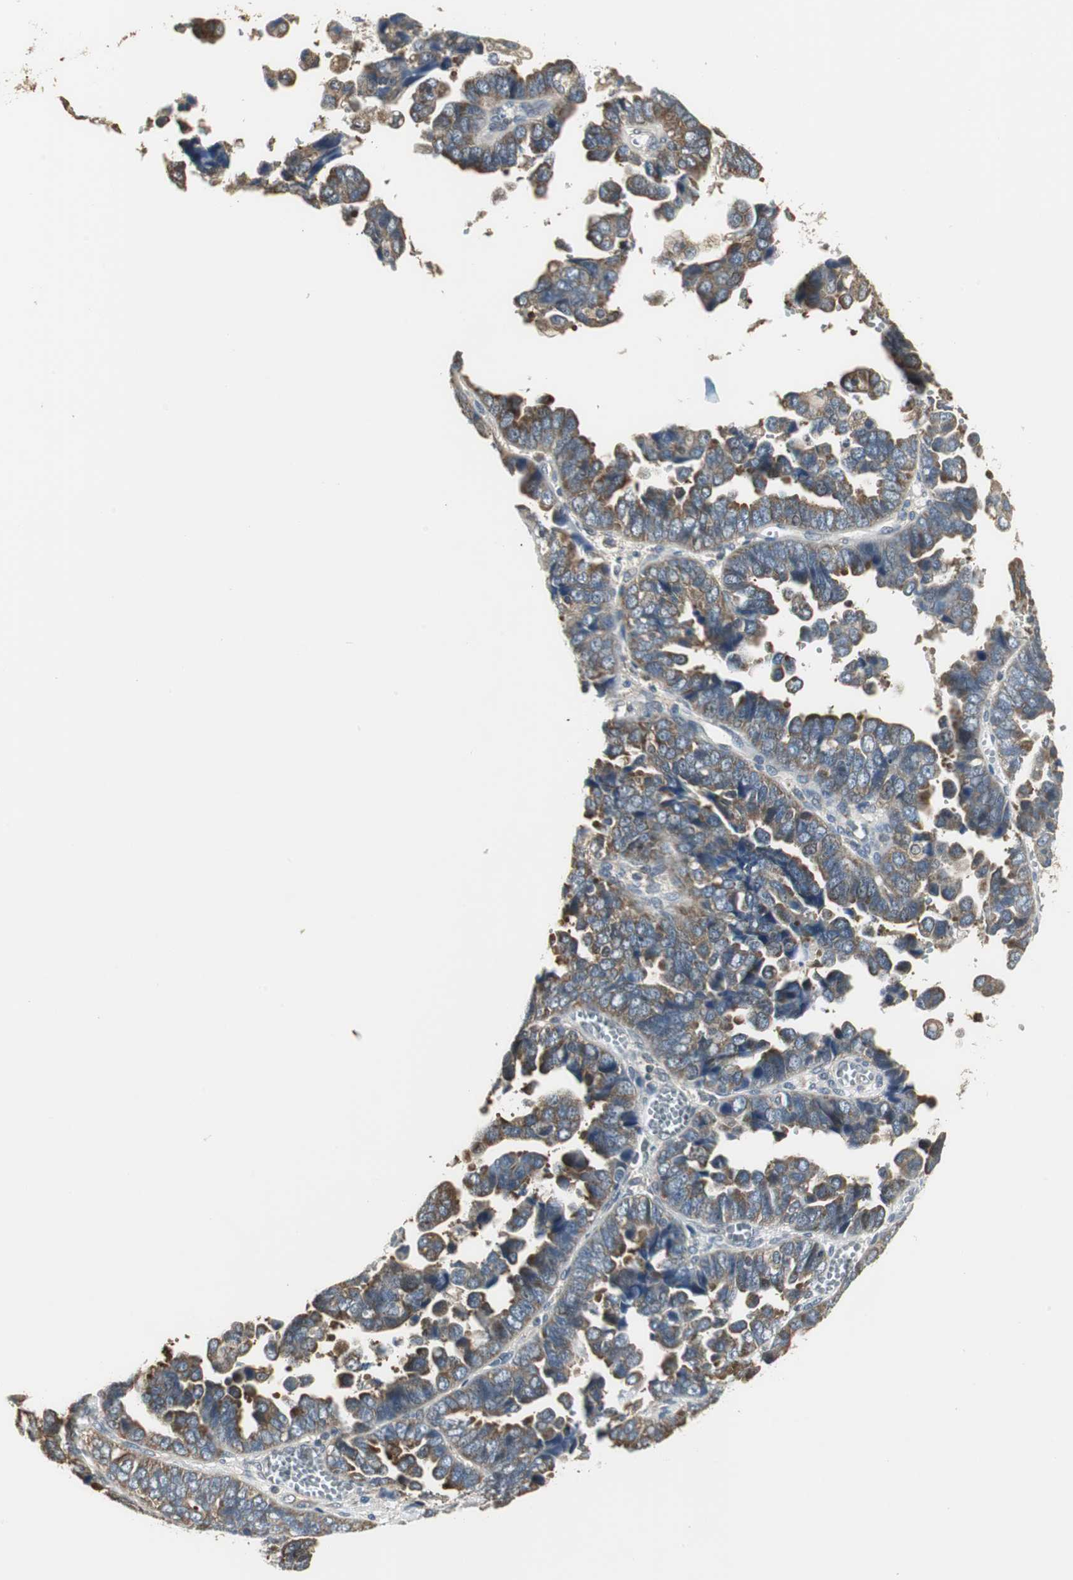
{"staining": {"intensity": "moderate", "quantity": ">75%", "location": "cytoplasmic/membranous"}, "tissue": "endometrial cancer", "cell_type": "Tumor cells", "image_type": "cancer", "snomed": [{"axis": "morphology", "description": "Adenocarcinoma, NOS"}, {"axis": "topography", "description": "Endometrium"}], "caption": "Protein expression analysis of human adenocarcinoma (endometrial) reveals moderate cytoplasmic/membranous positivity in about >75% of tumor cells.", "gene": "CCT5", "patient": {"sex": "female", "age": 75}}